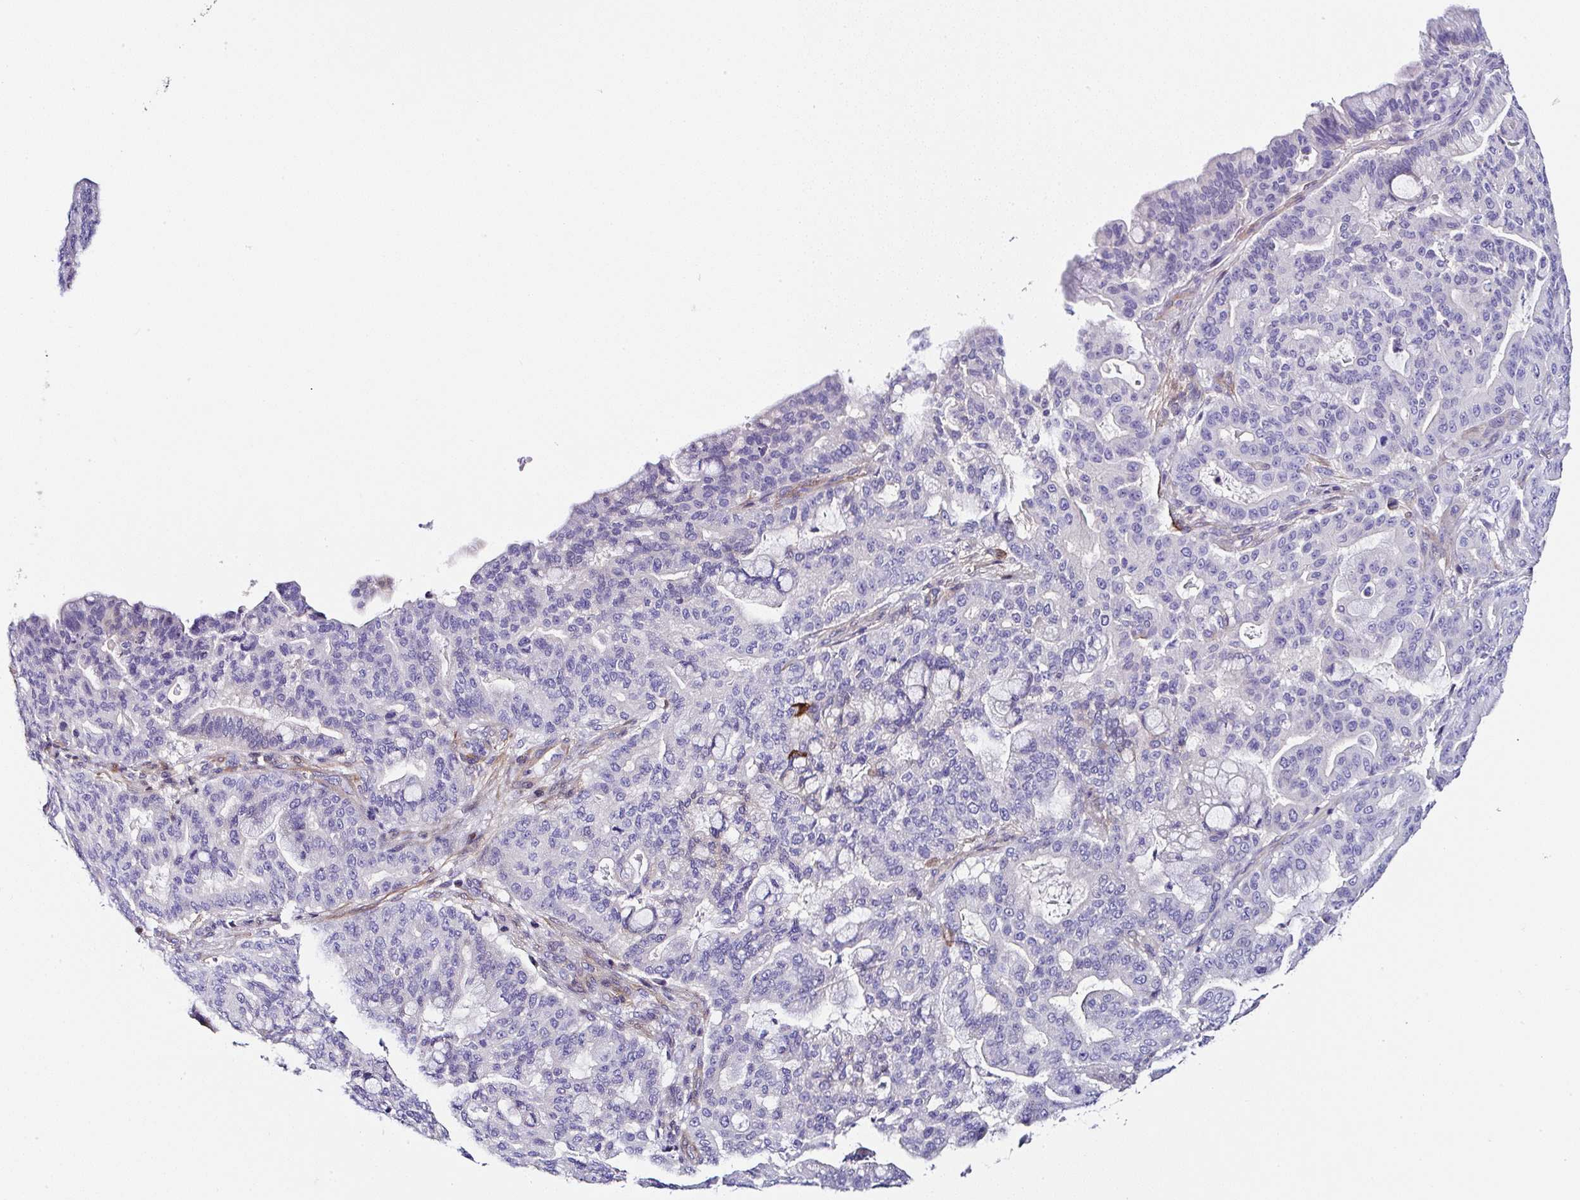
{"staining": {"intensity": "negative", "quantity": "none", "location": "none"}, "tissue": "pancreatic cancer", "cell_type": "Tumor cells", "image_type": "cancer", "snomed": [{"axis": "morphology", "description": "Adenocarcinoma, NOS"}, {"axis": "topography", "description": "Pancreas"}], "caption": "Tumor cells are negative for brown protein staining in pancreatic adenocarcinoma.", "gene": "PPFIA4", "patient": {"sex": "male", "age": 63}}